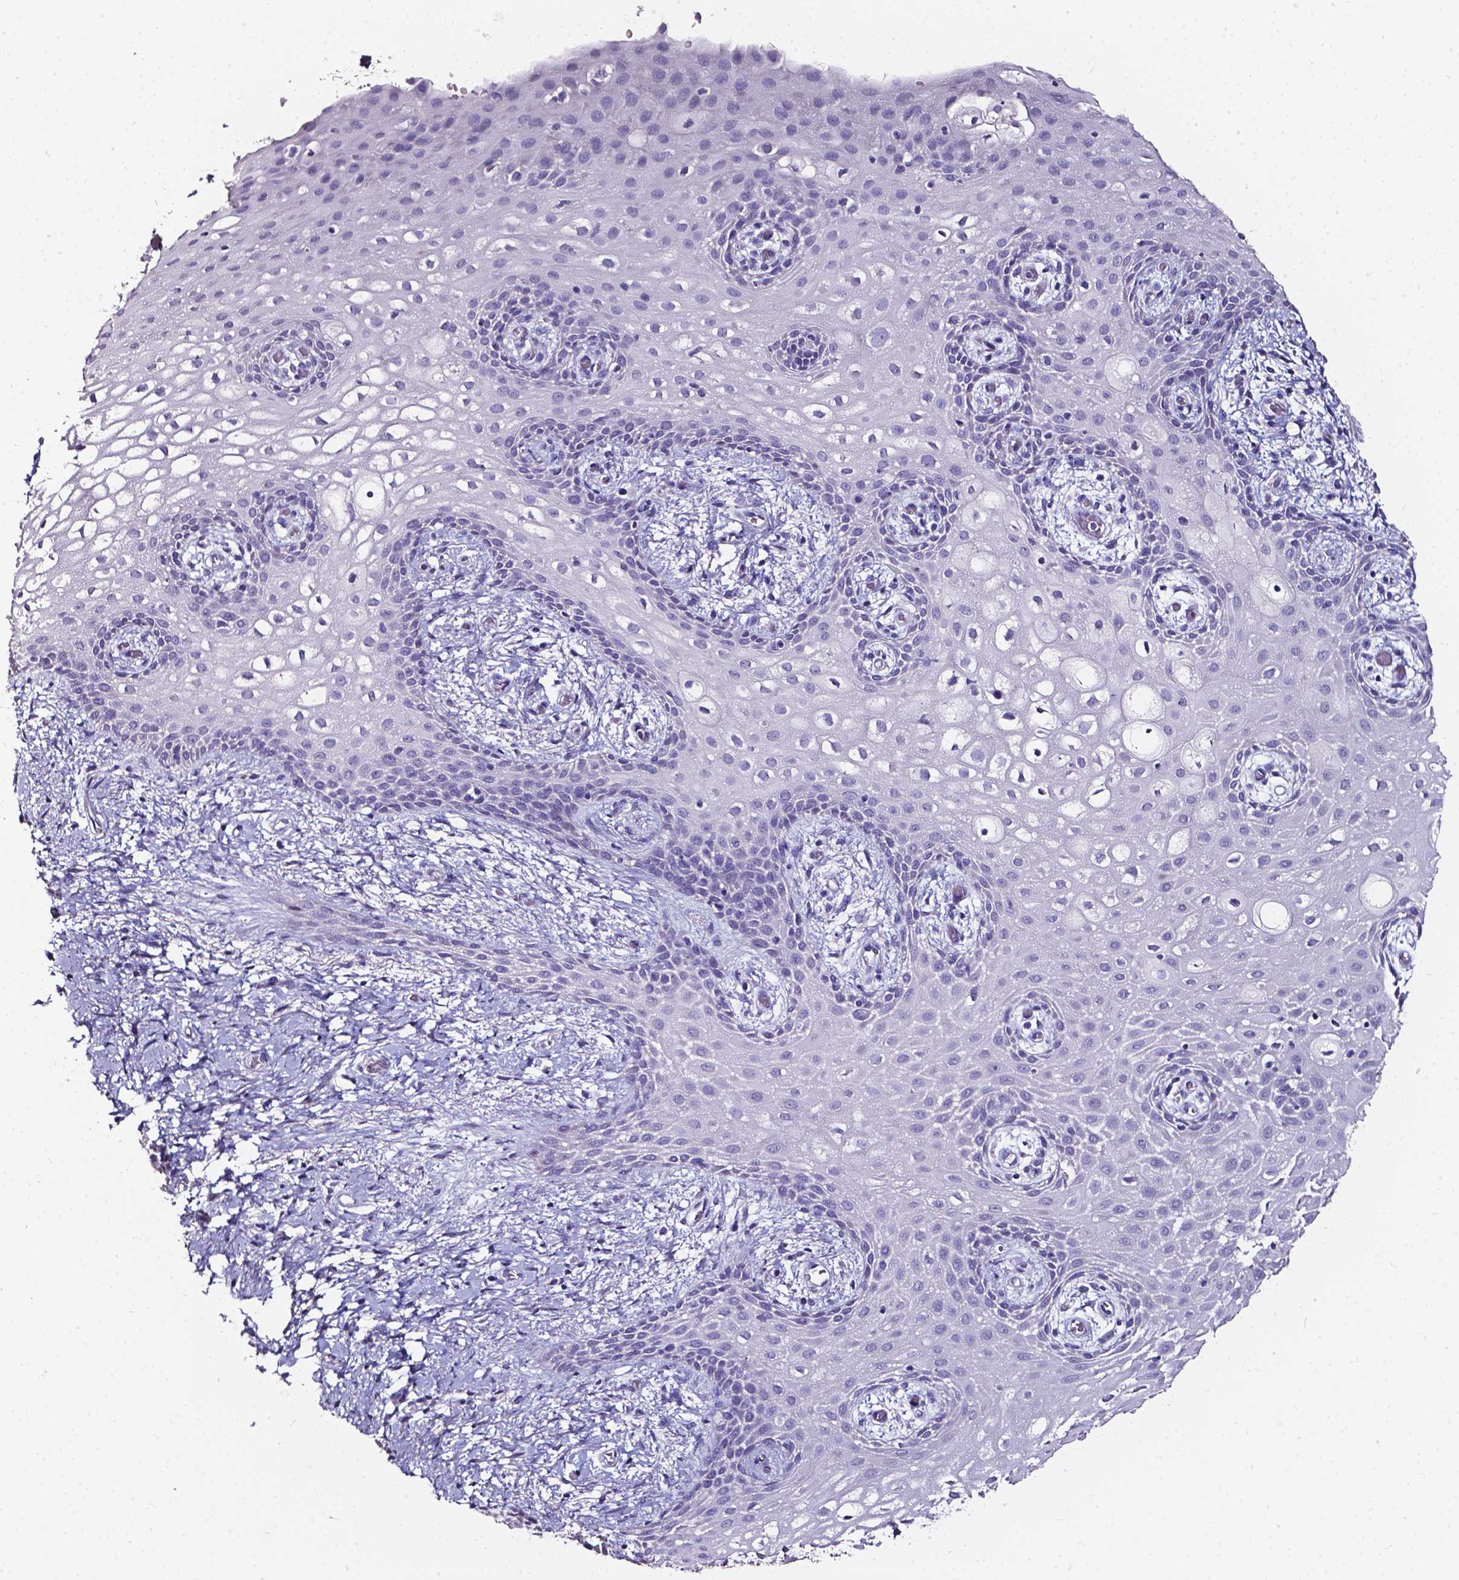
{"staining": {"intensity": "moderate", "quantity": "<25%", "location": "cytoplasmic/membranous"}, "tissue": "skin", "cell_type": "Epidermal cells", "image_type": "normal", "snomed": [{"axis": "morphology", "description": "Normal tissue, NOS"}, {"axis": "topography", "description": "Anal"}], "caption": "Immunohistochemical staining of benign skin exhibits <25% levels of moderate cytoplasmic/membranous protein expression in approximately <25% of epidermal cells. (DAB (3,3'-diaminobenzidine) IHC, brown staining for protein, blue staining for nuclei).", "gene": "DEFA5", "patient": {"sex": "female", "age": 46}}